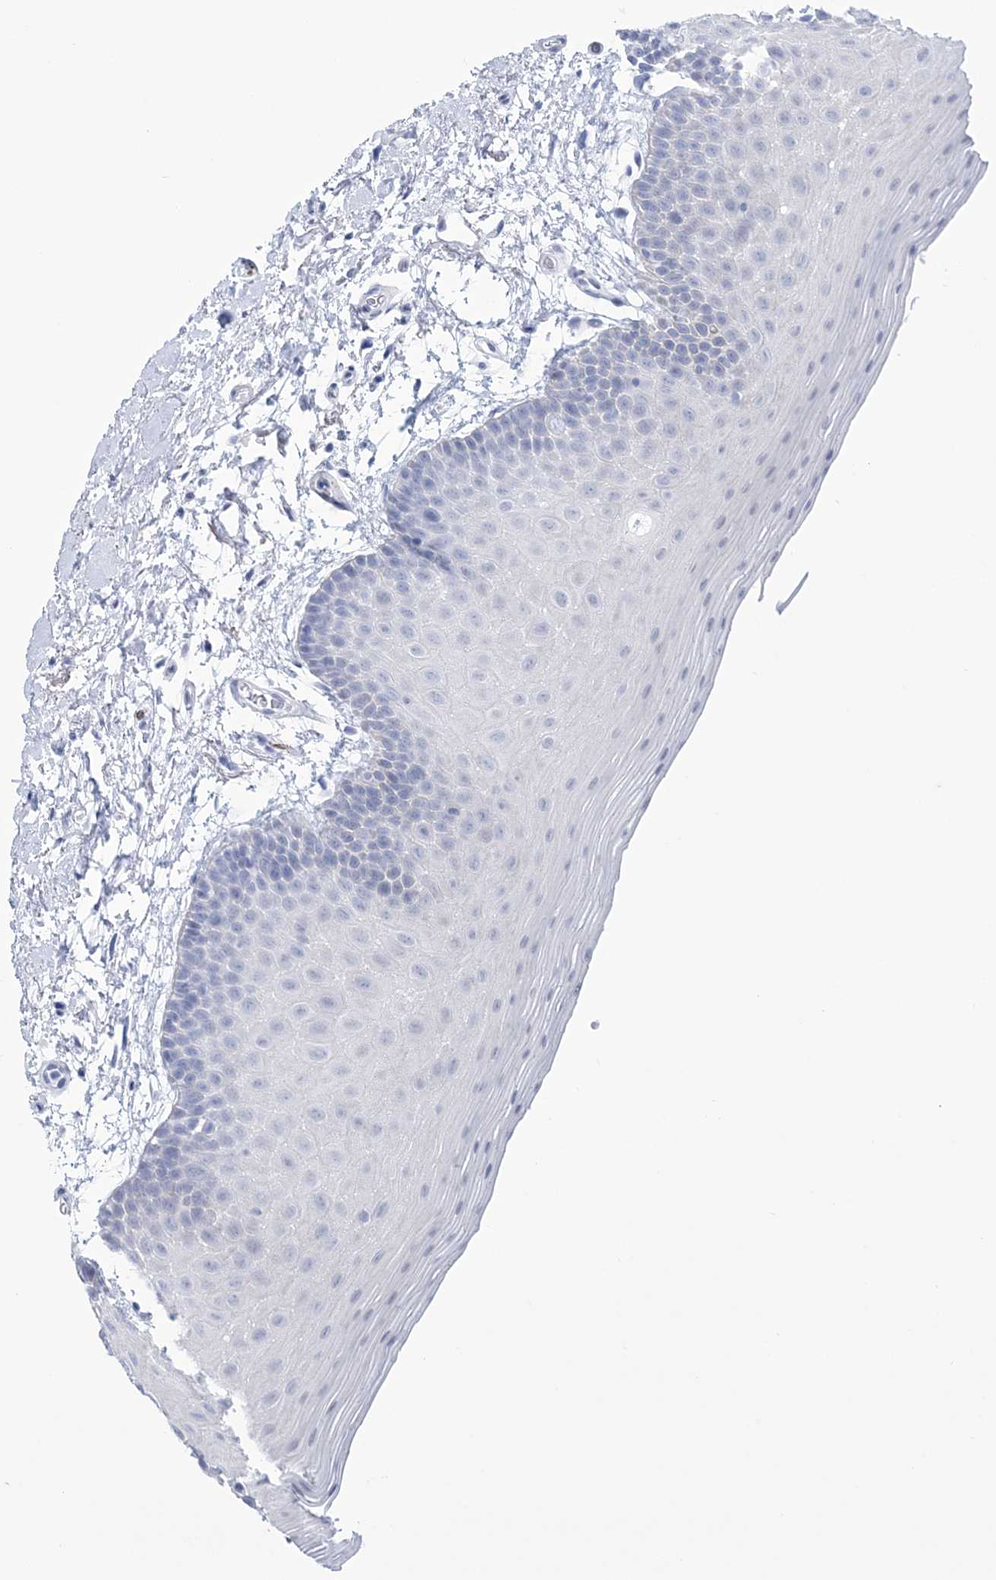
{"staining": {"intensity": "negative", "quantity": "none", "location": "none"}, "tissue": "oral mucosa", "cell_type": "Squamous epithelial cells", "image_type": "normal", "snomed": [{"axis": "morphology", "description": "Normal tissue, NOS"}, {"axis": "topography", "description": "Oral tissue"}], "caption": "There is no significant staining in squamous epithelial cells of oral mucosa. (DAB immunohistochemistry visualized using brightfield microscopy, high magnification).", "gene": "DPCD", "patient": {"sex": "male", "age": 62}}